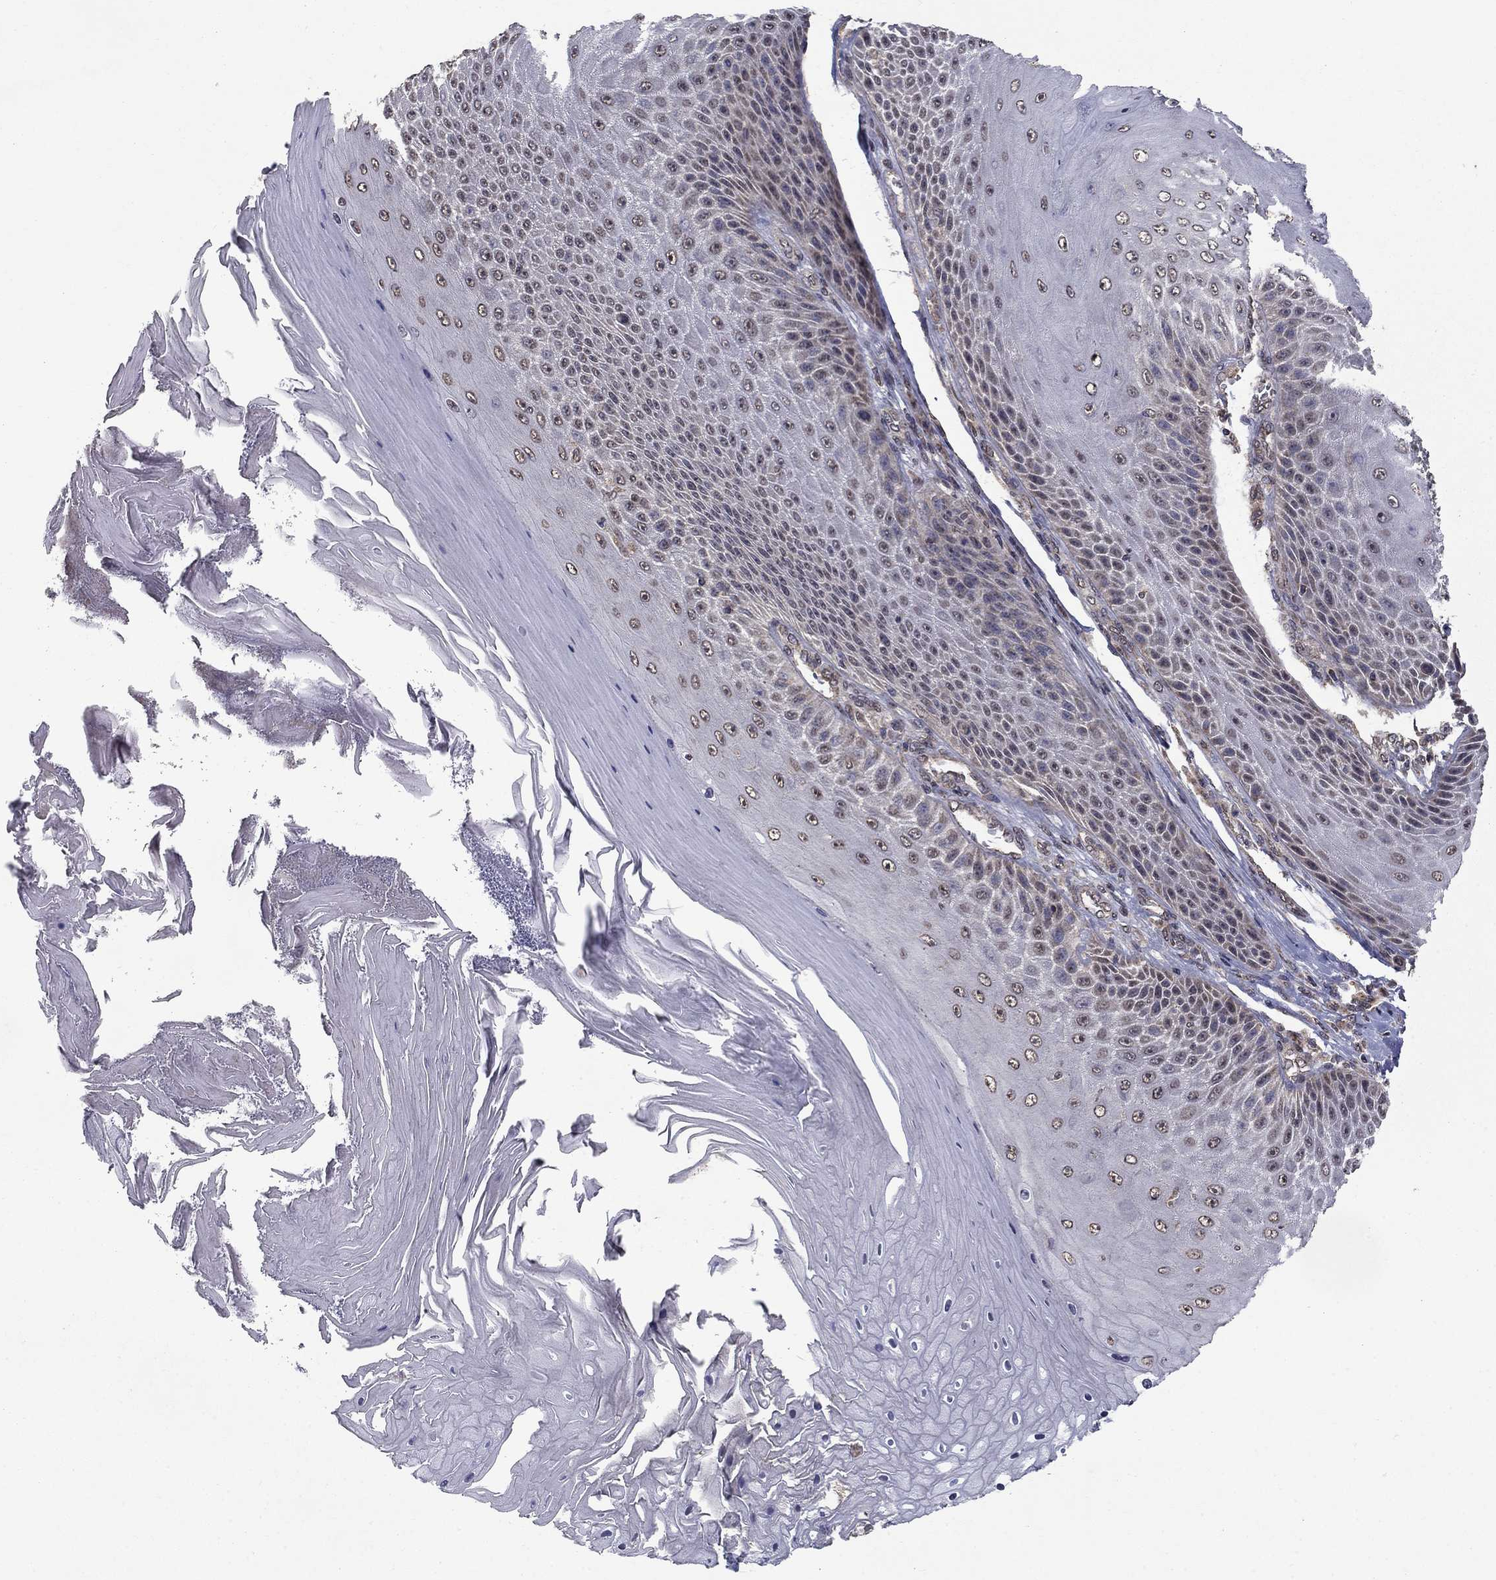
{"staining": {"intensity": "negative", "quantity": "none", "location": "none"}, "tissue": "skin cancer", "cell_type": "Tumor cells", "image_type": "cancer", "snomed": [{"axis": "morphology", "description": "Squamous cell carcinoma, NOS"}, {"axis": "topography", "description": "Skin"}], "caption": "Squamous cell carcinoma (skin) was stained to show a protein in brown. There is no significant expression in tumor cells.", "gene": "SLC2A13", "patient": {"sex": "male", "age": 62}}